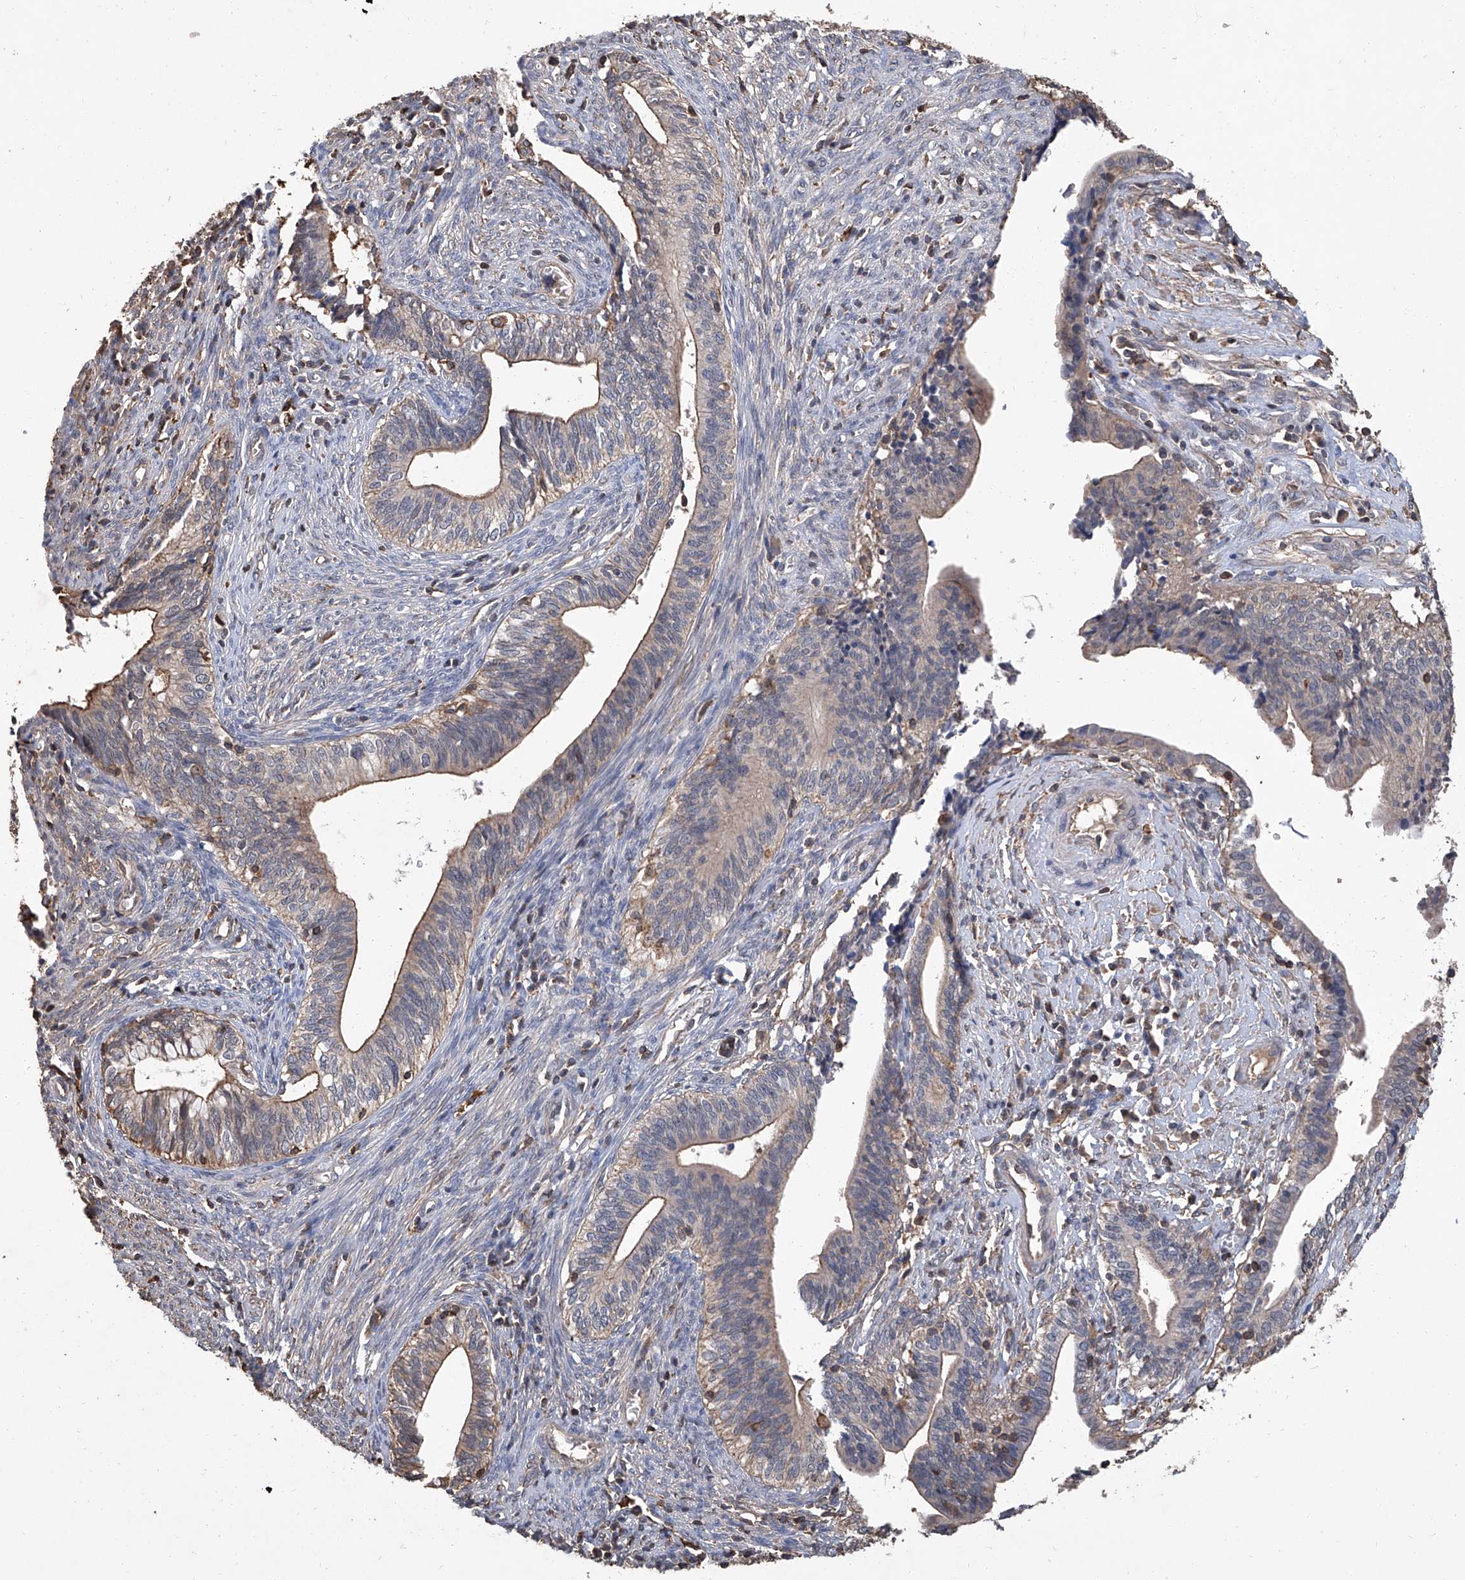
{"staining": {"intensity": "weak", "quantity": "<25%", "location": "cytoplasmic/membranous"}, "tissue": "cervical cancer", "cell_type": "Tumor cells", "image_type": "cancer", "snomed": [{"axis": "morphology", "description": "Adenocarcinoma, NOS"}, {"axis": "topography", "description": "Cervix"}], "caption": "Micrograph shows no significant protein staining in tumor cells of cervical adenocarcinoma. (IHC, brightfield microscopy, high magnification).", "gene": "GPT", "patient": {"sex": "female", "age": 44}}